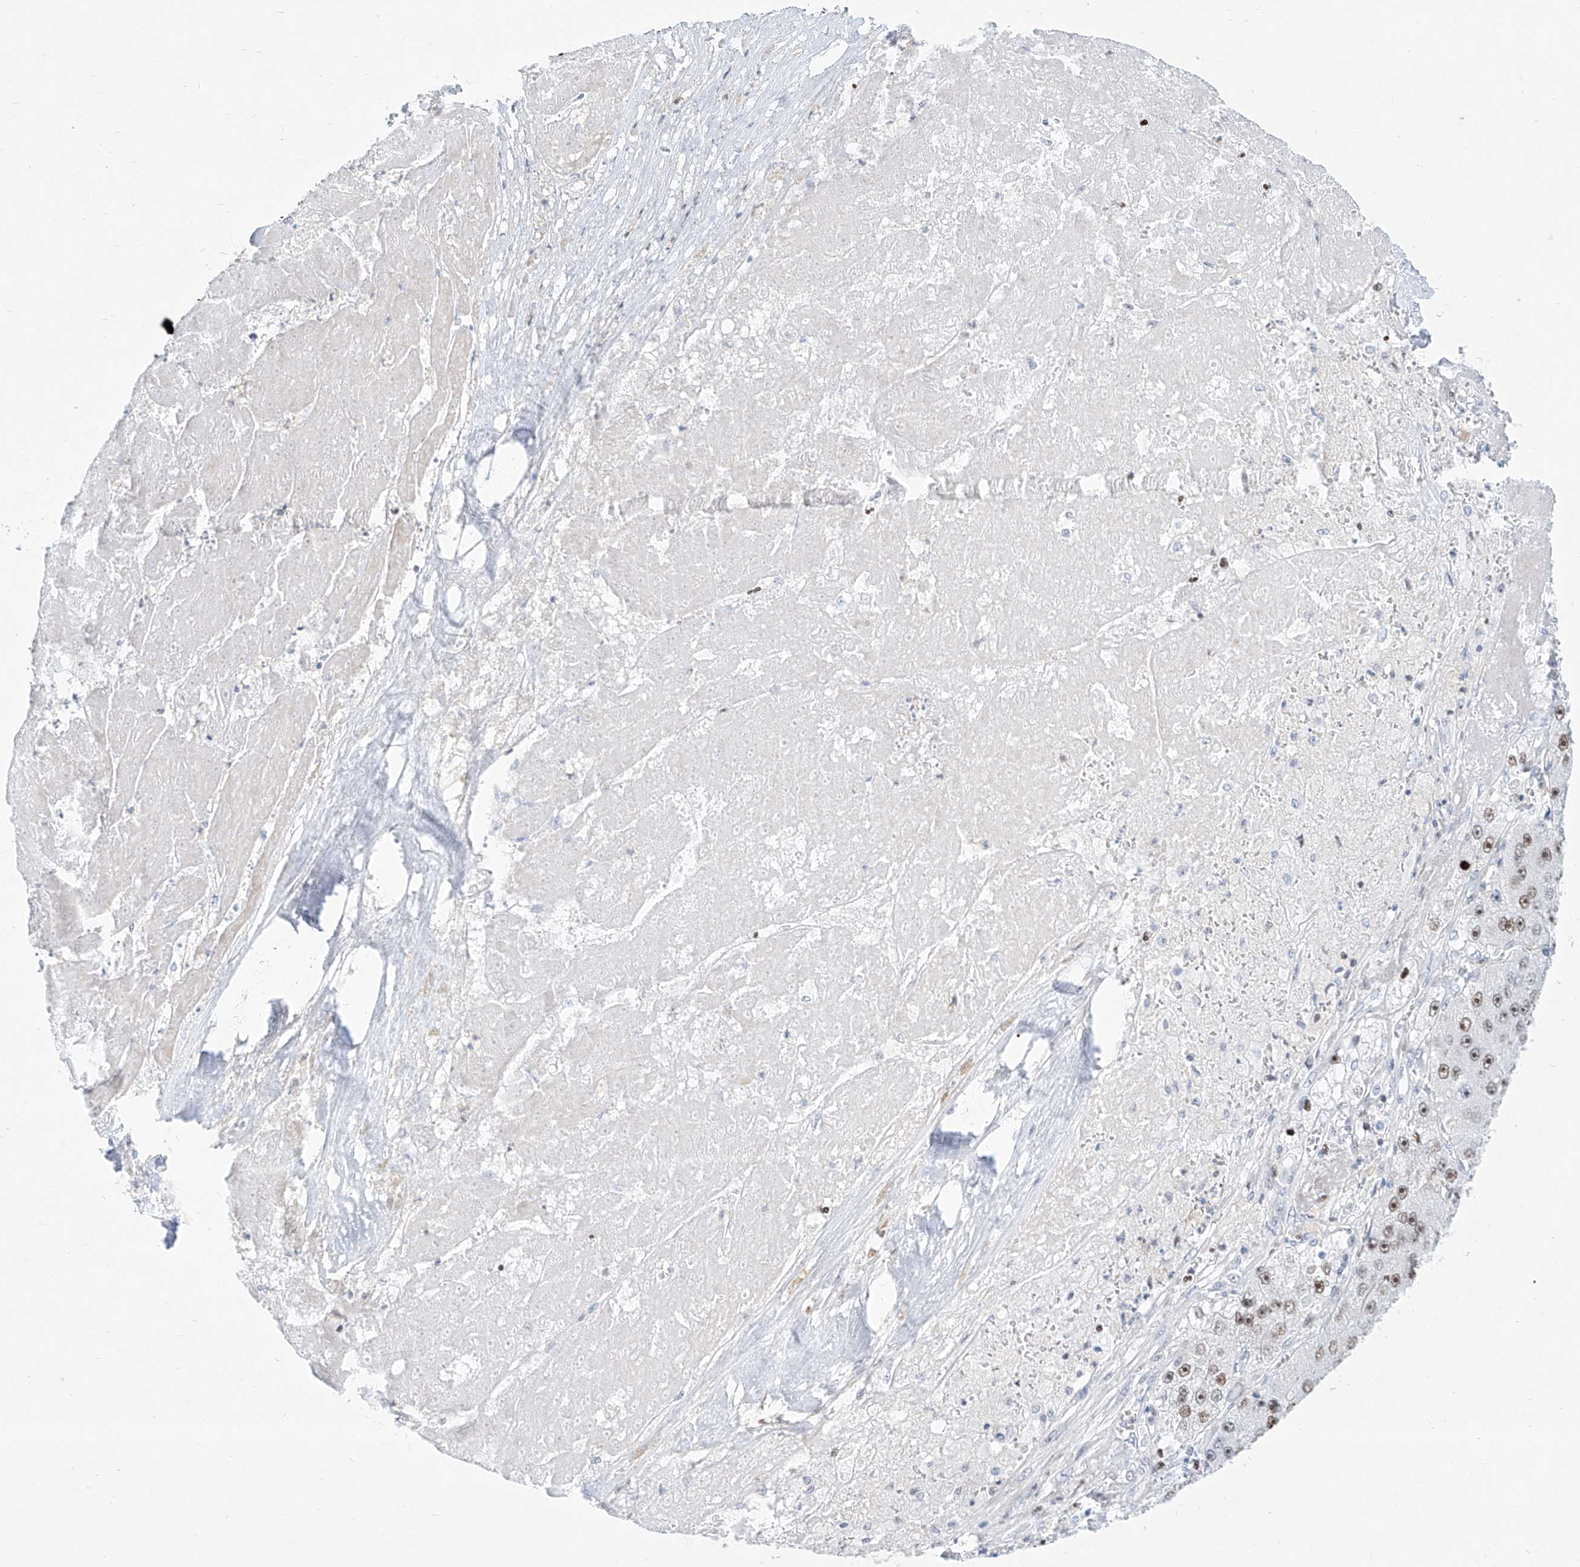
{"staining": {"intensity": "weak", "quantity": ">75%", "location": "nuclear"}, "tissue": "liver cancer", "cell_type": "Tumor cells", "image_type": "cancer", "snomed": [{"axis": "morphology", "description": "Carcinoma, Hepatocellular, NOS"}, {"axis": "topography", "description": "Liver"}], "caption": "About >75% of tumor cells in human liver cancer exhibit weak nuclear protein staining as visualized by brown immunohistochemical staining.", "gene": "SNU13", "patient": {"sex": "female", "age": 73}}